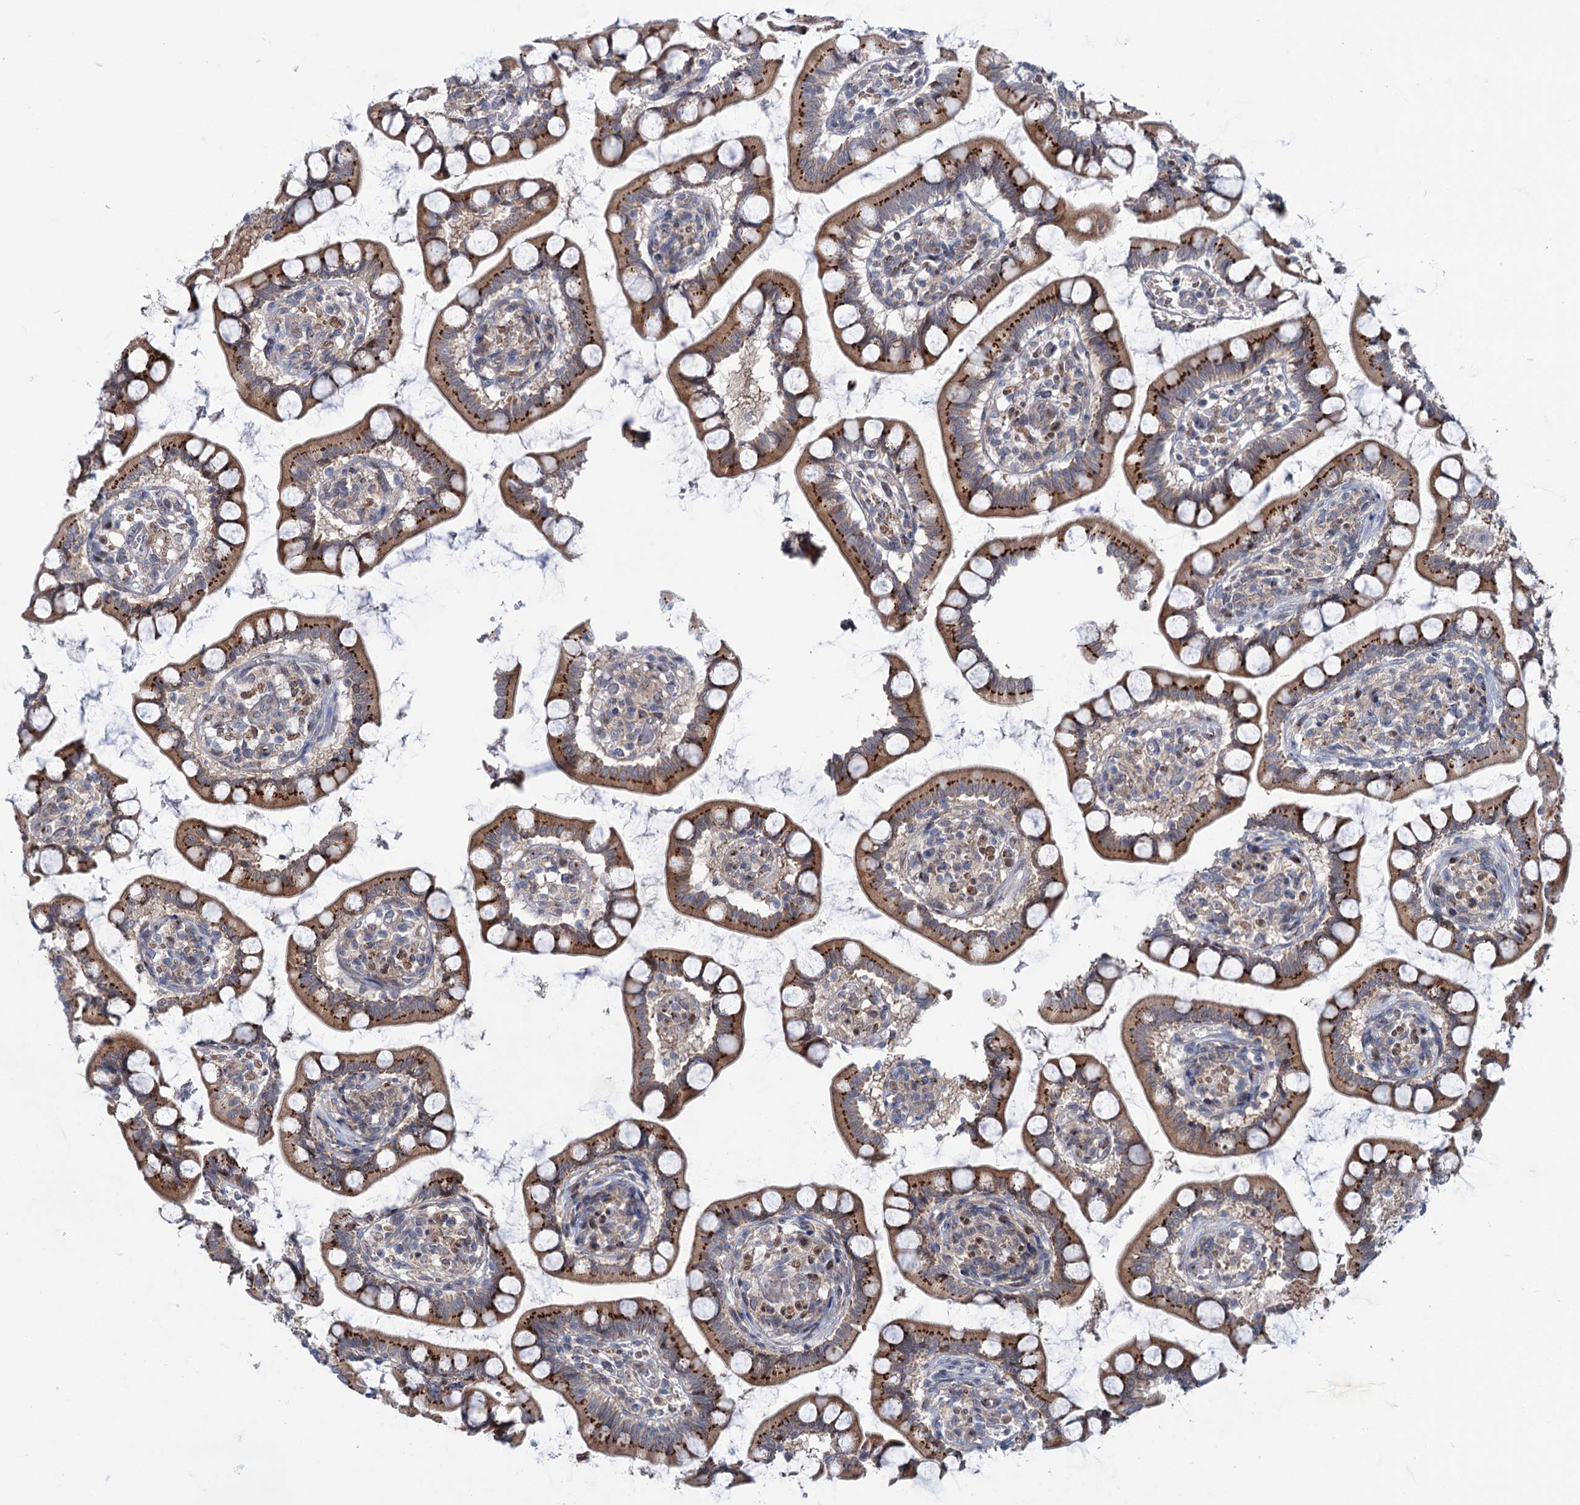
{"staining": {"intensity": "strong", "quantity": ">75%", "location": "cytoplasmic/membranous"}, "tissue": "small intestine", "cell_type": "Glandular cells", "image_type": "normal", "snomed": [{"axis": "morphology", "description": "Normal tissue, NOS"}, {"axis": "topography", "description": "Small intestine"}], "caption": "Protein analysis of benign small intestine exhibits strong cytoplasmic/membranous positivity in about >75% of glandular cells. The staining was performed using DAB (3,3'-diaminobenzidine), with brown indicating positive protein expression. Nuclei are stained blue with hematoxylin.", "gene": "ELP4", "patient": {"sex": "male", "age": 52}}